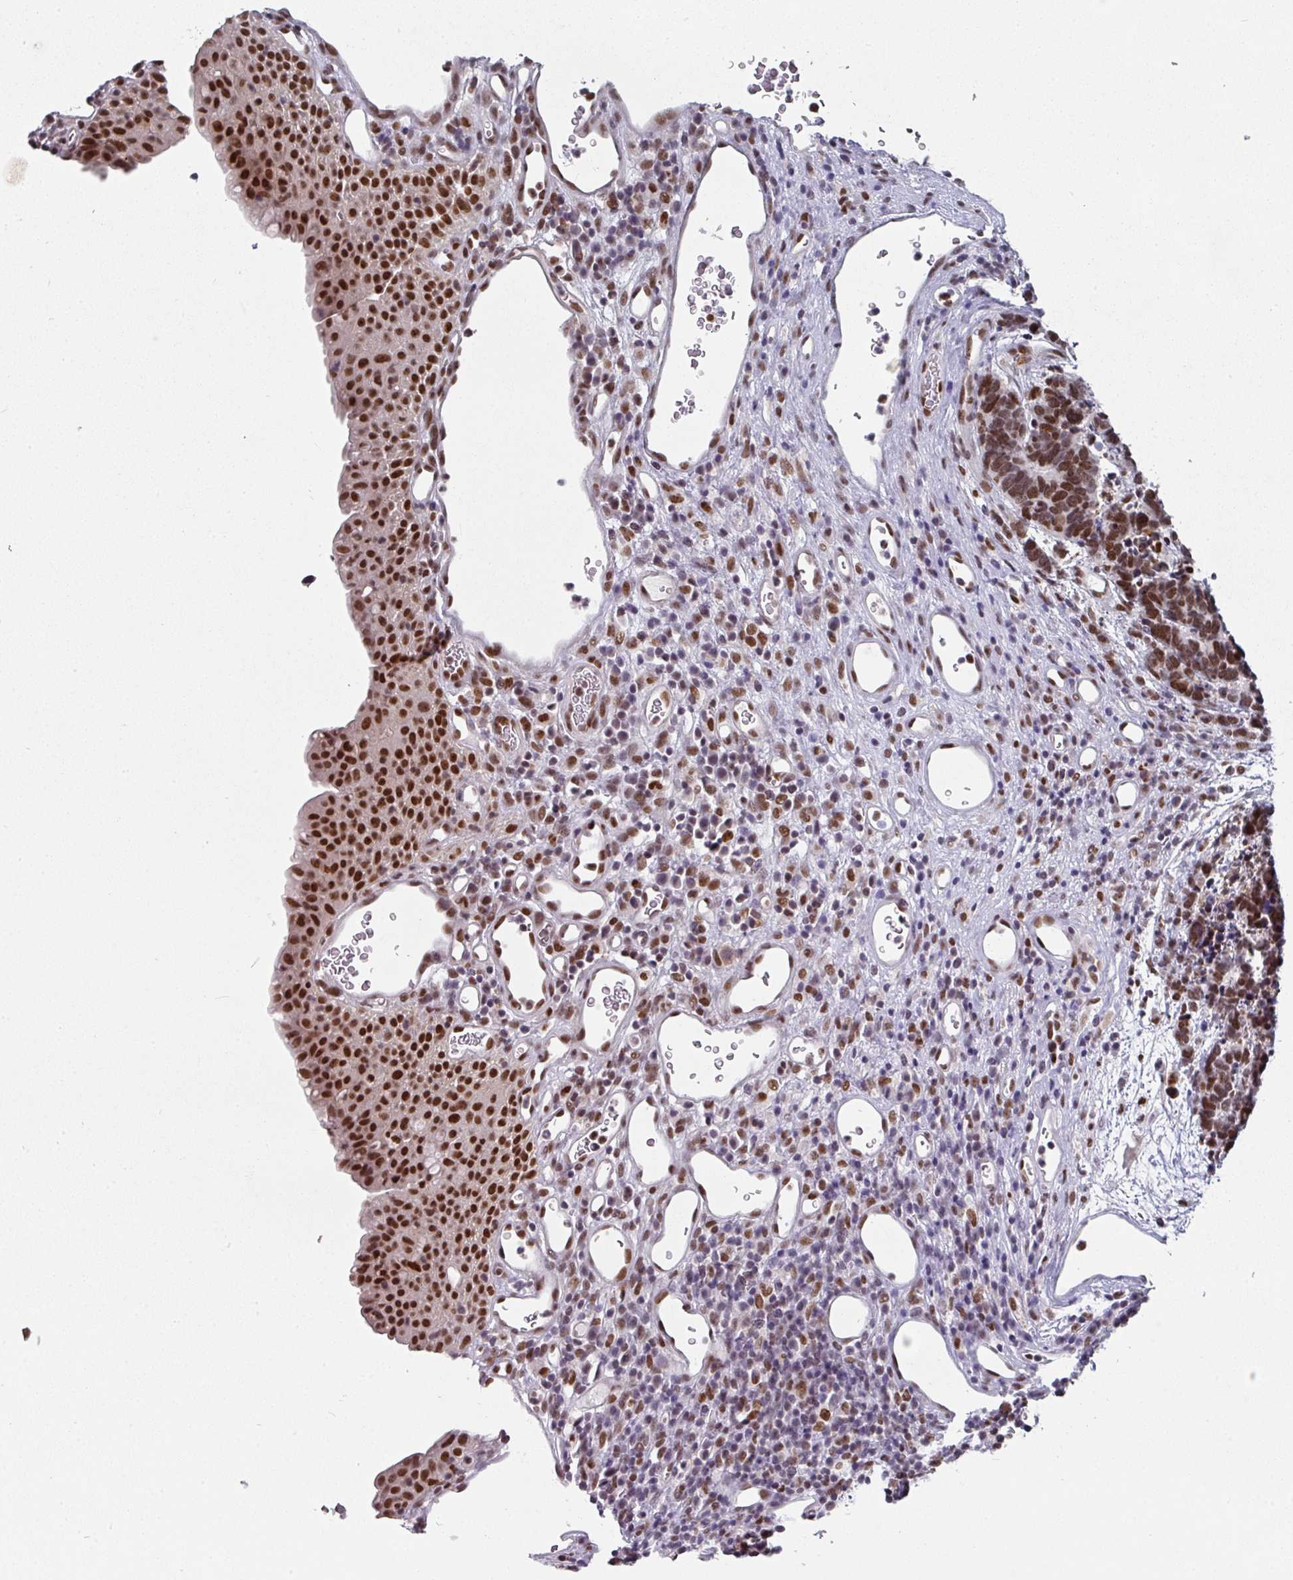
{"staining": {"intensity": "moderate", "quantity": ">75%", "location": "nuclear"}, "tissue": "carcinoid", "cell_type": "Tumor cells", "image_type": "cancer", "snomed": [{"axis": "morphology", "description": "Carcinoma, NOS"}, {"axis": "morphology", "description": "Carcinoid, malignant, NOS"}, {"axis": "topography", "description": "Urinary bladder"}], "caption": "Immunohistochemical staining of human carcinoid shows medium levels of moderate nuclear protein staining in approximately >75% of tumor cells.", "gene": "RAD50", "patient": {"sex": "male", "age": 57}}